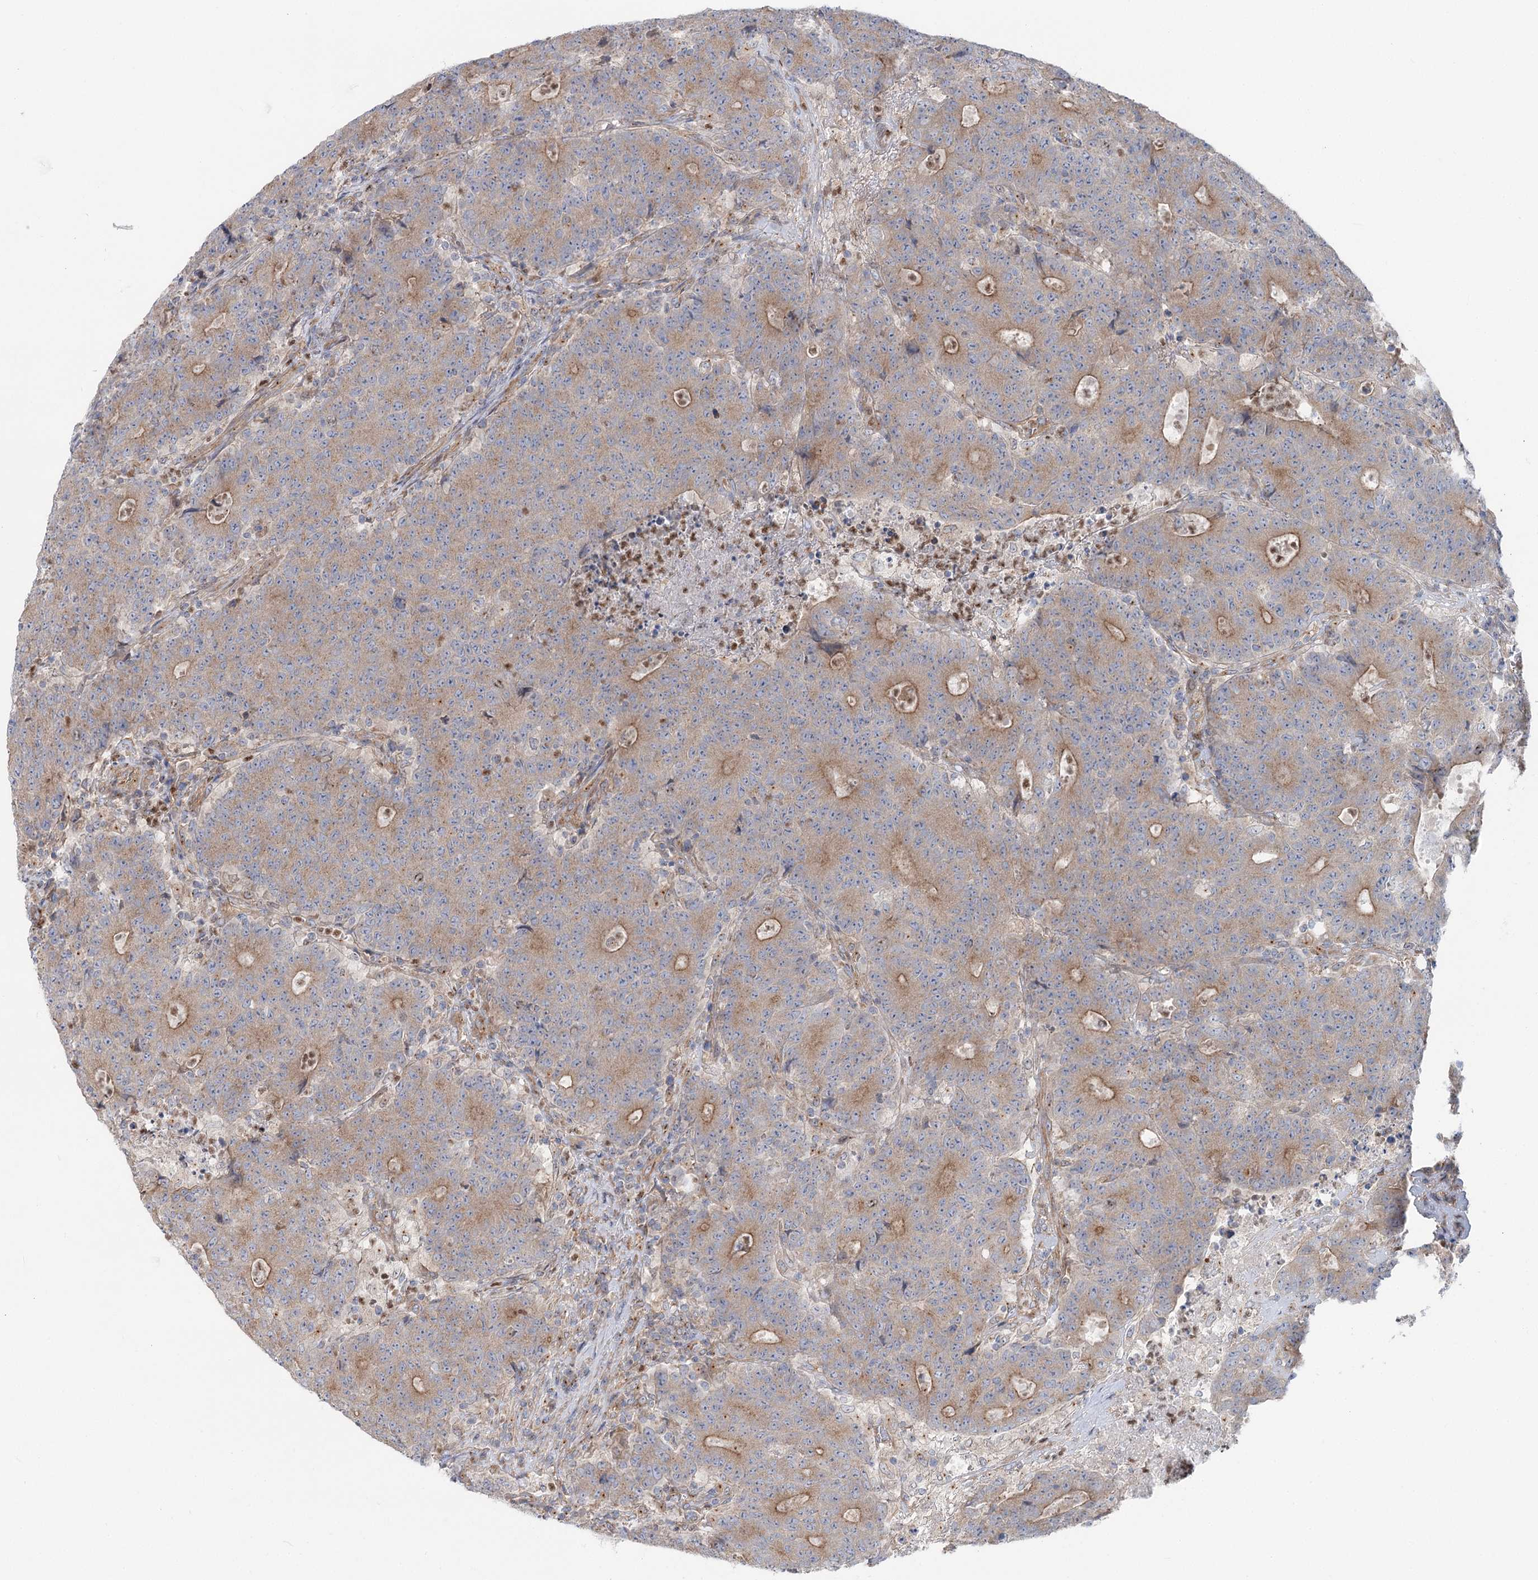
{"staining": {"intensity": "moderate", "quantity": "25%-75%", "location": "cytoplasmic/membranous"}, "tissue": "colorectal cancer", "cell_type": "Tumor cells", "image_type": "cancer", "snomed": [{"axis": "morphology", "description": "Adenocarcinoma, NOS"}, {"axis": "topography", "description": "Colon"}], "caption": "This photomicrograph exhibits immunohistochemistry staining of colorectal cancer (adenocarcinoma), with medium moderate cytoplasmic/membranous staining in about 25%-75% of tumor cells.", "gene": "SCN11A", "patient": {"sex": "female", "age": 75}}